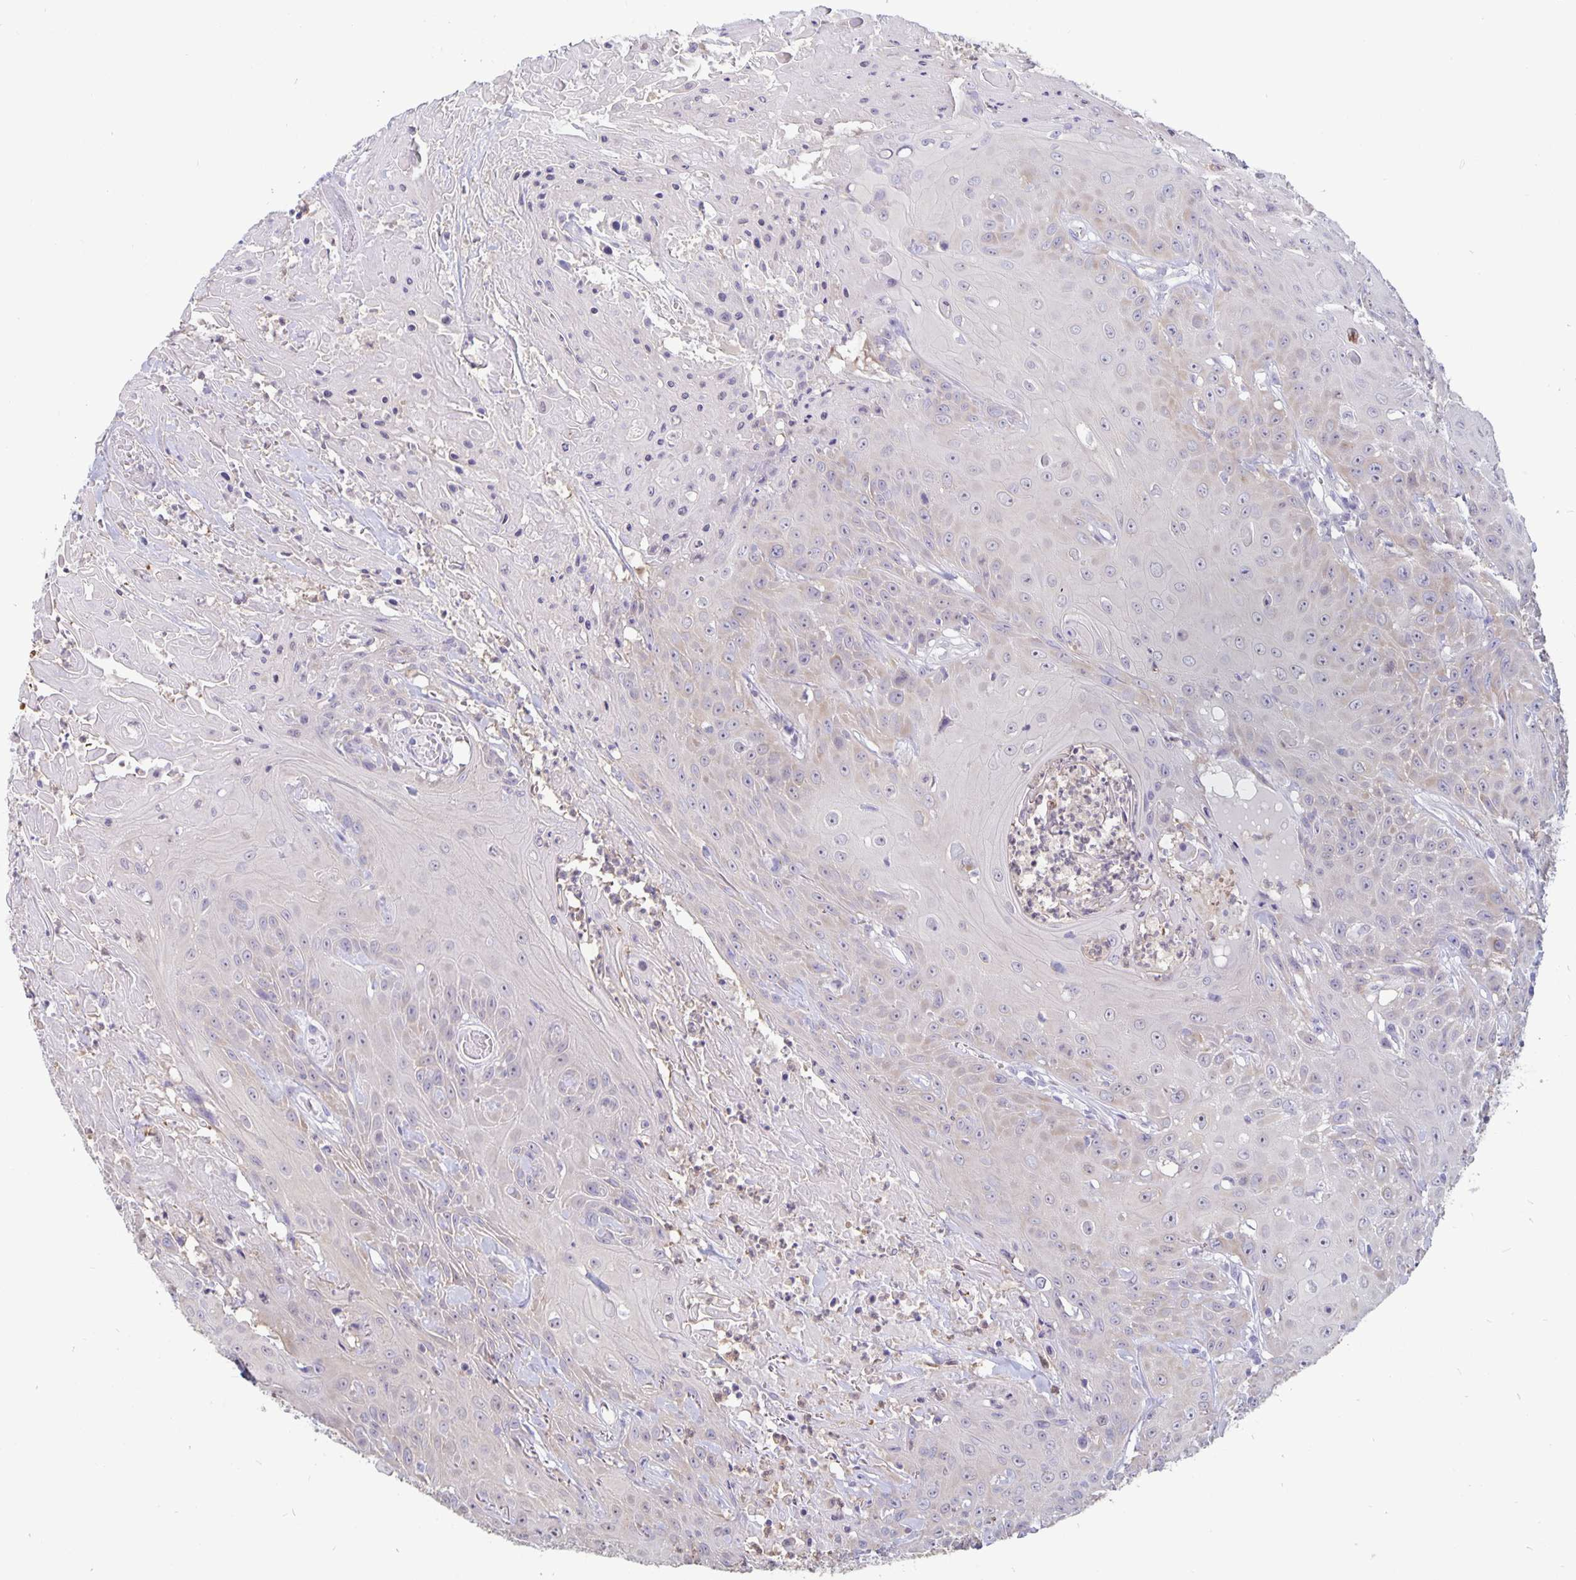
{"staining": {"intensity": "weak", "quantity": "<25%", "location": "cytoplasmic/membranous"}, "tissue": "head and neck cancer", "cell_type": "Tumor cells", "image_type": "cancer", "snomed": [{"axis": "morphology", "description": "Squamous cell carcinoma, NOS"}, {"axis": "topography", "description": "Skin"}, {"axis": "topography", "description": "Head-Neck"}], "caption": "This is an immunohistochemistry micrograph of human head and neck cancer. There is no positivity in tumor cells.", "gene": "PLCB3", "patient": {"sex": "male", "age": 80}}